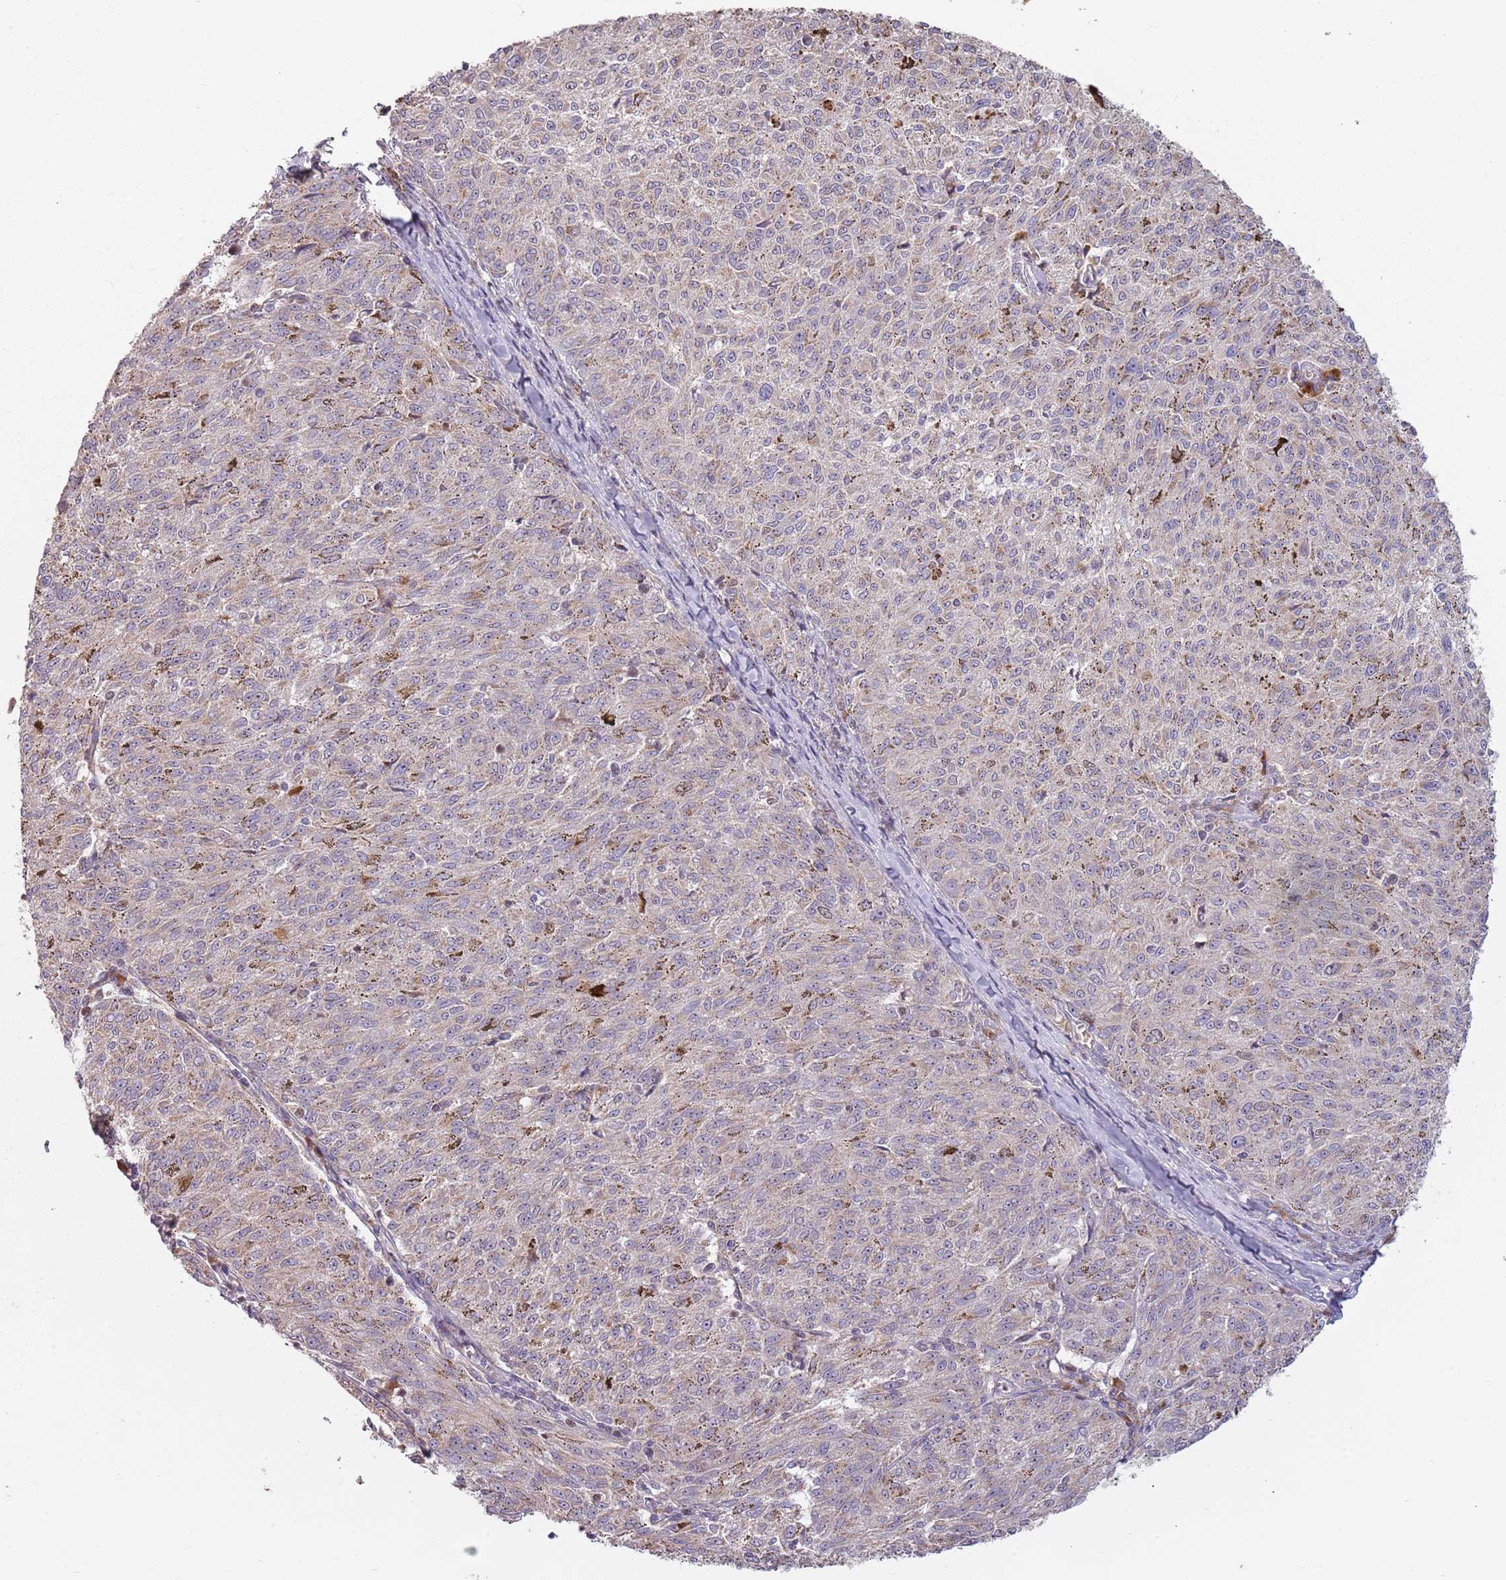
{"staining": {"intensity": "negative", "quantity": "none", "location": "none"}, "tissue": "melanoma", "cell_type": "Tumor cells", "image_type": "cancer", "snomed": [{"axis": "morphology", "description": "Malignant melanoma, NOS"}, {"axis": "topography", "description": "Skin"}], "caption": "Tumor cells show no significant expression in malignant melanoma.", "gene": "SYS1", "patient": {"sex": "female", "age": 72}}